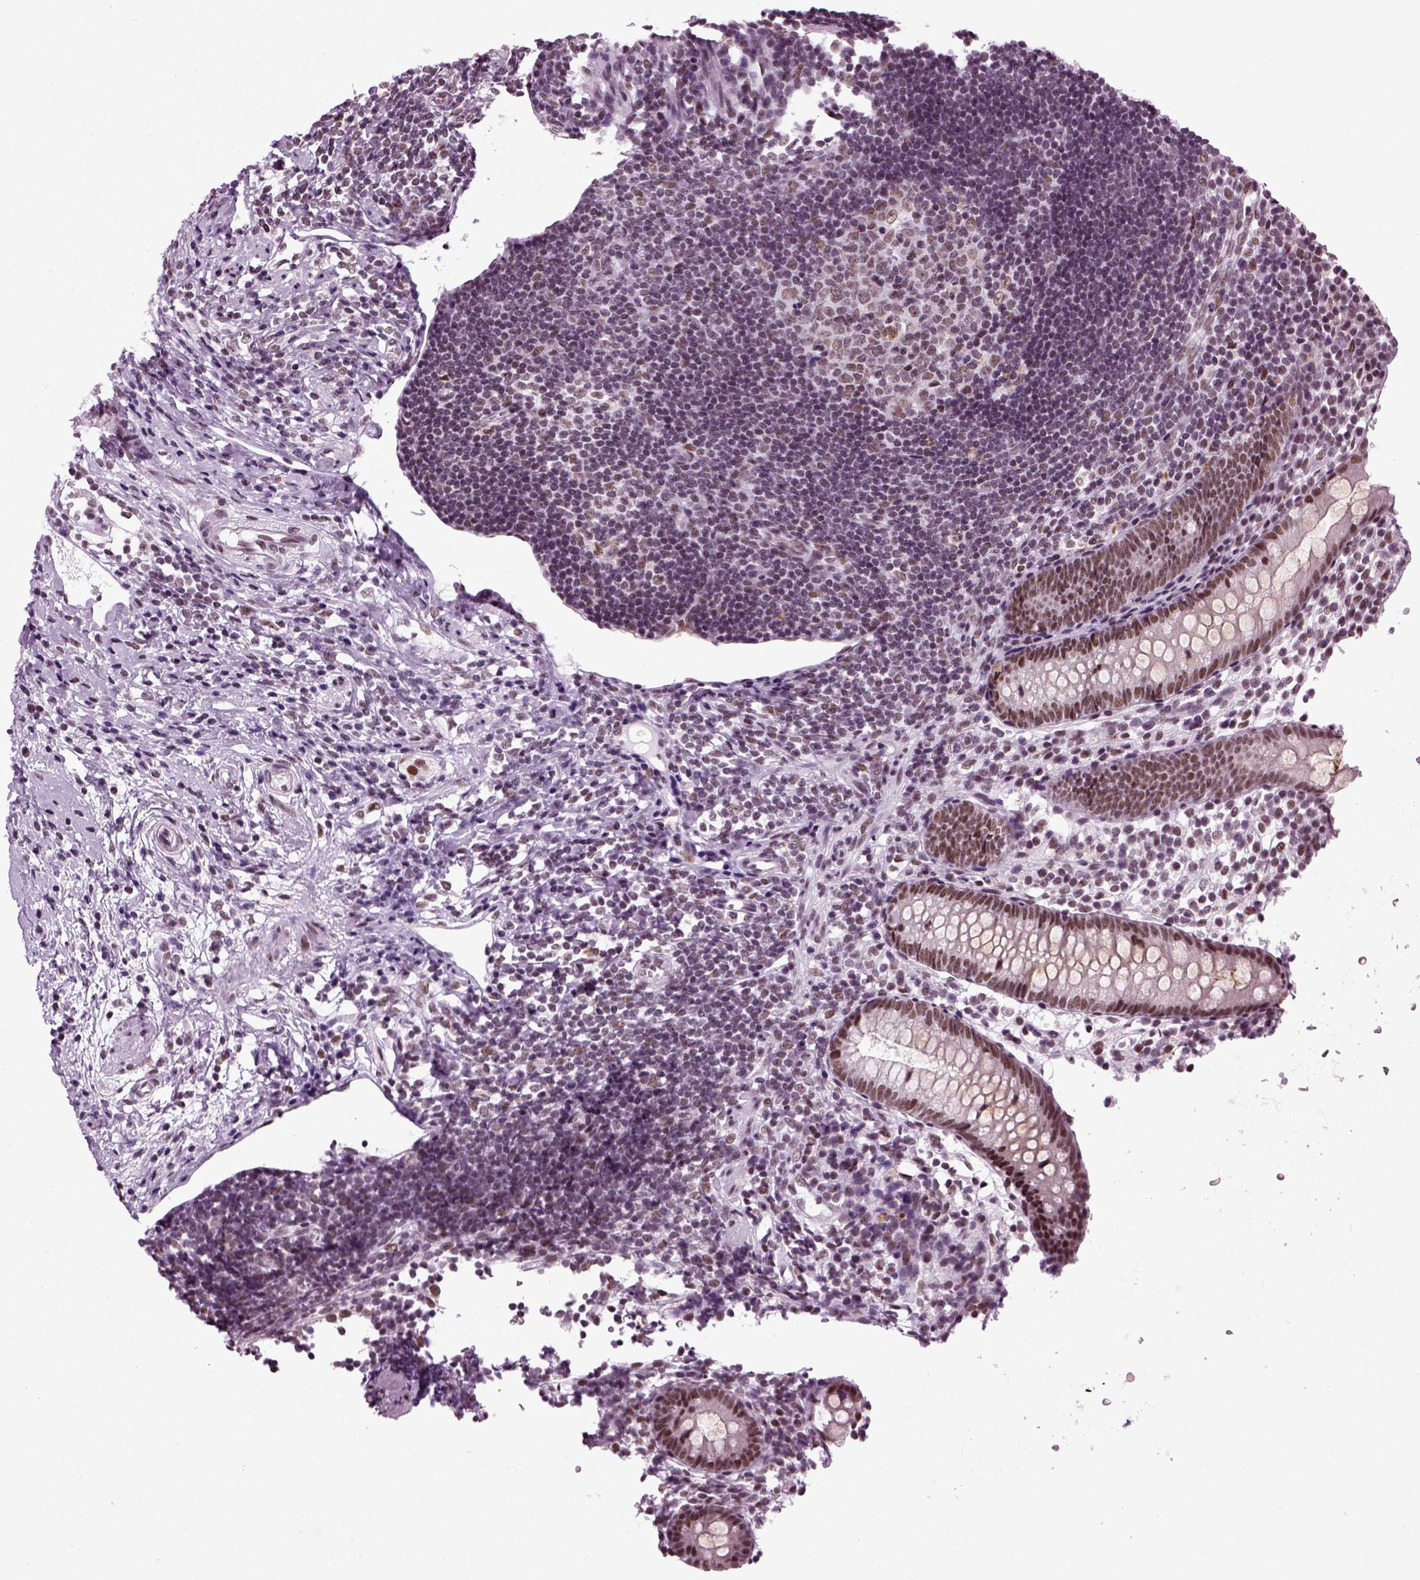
{"staining": {"intensity": "moderate", "quantity": "<25%", "location": "nuclear"}, "tissue": "appendix", "cell_type": "Glandular cells", "image_type": "normal", "snomed": [{"axis": "morphology", "description": "Normal tissue, NOS"}, {"axis": "topography", "description": "Appendix"}], "caption": "Brown immunohistochemical staining in normal appendix displays moderate nuclear positivity in approximately <25% of glandular cells.", "gene": "RCOR3", "patient": {"sex": "female", "age": 40}}